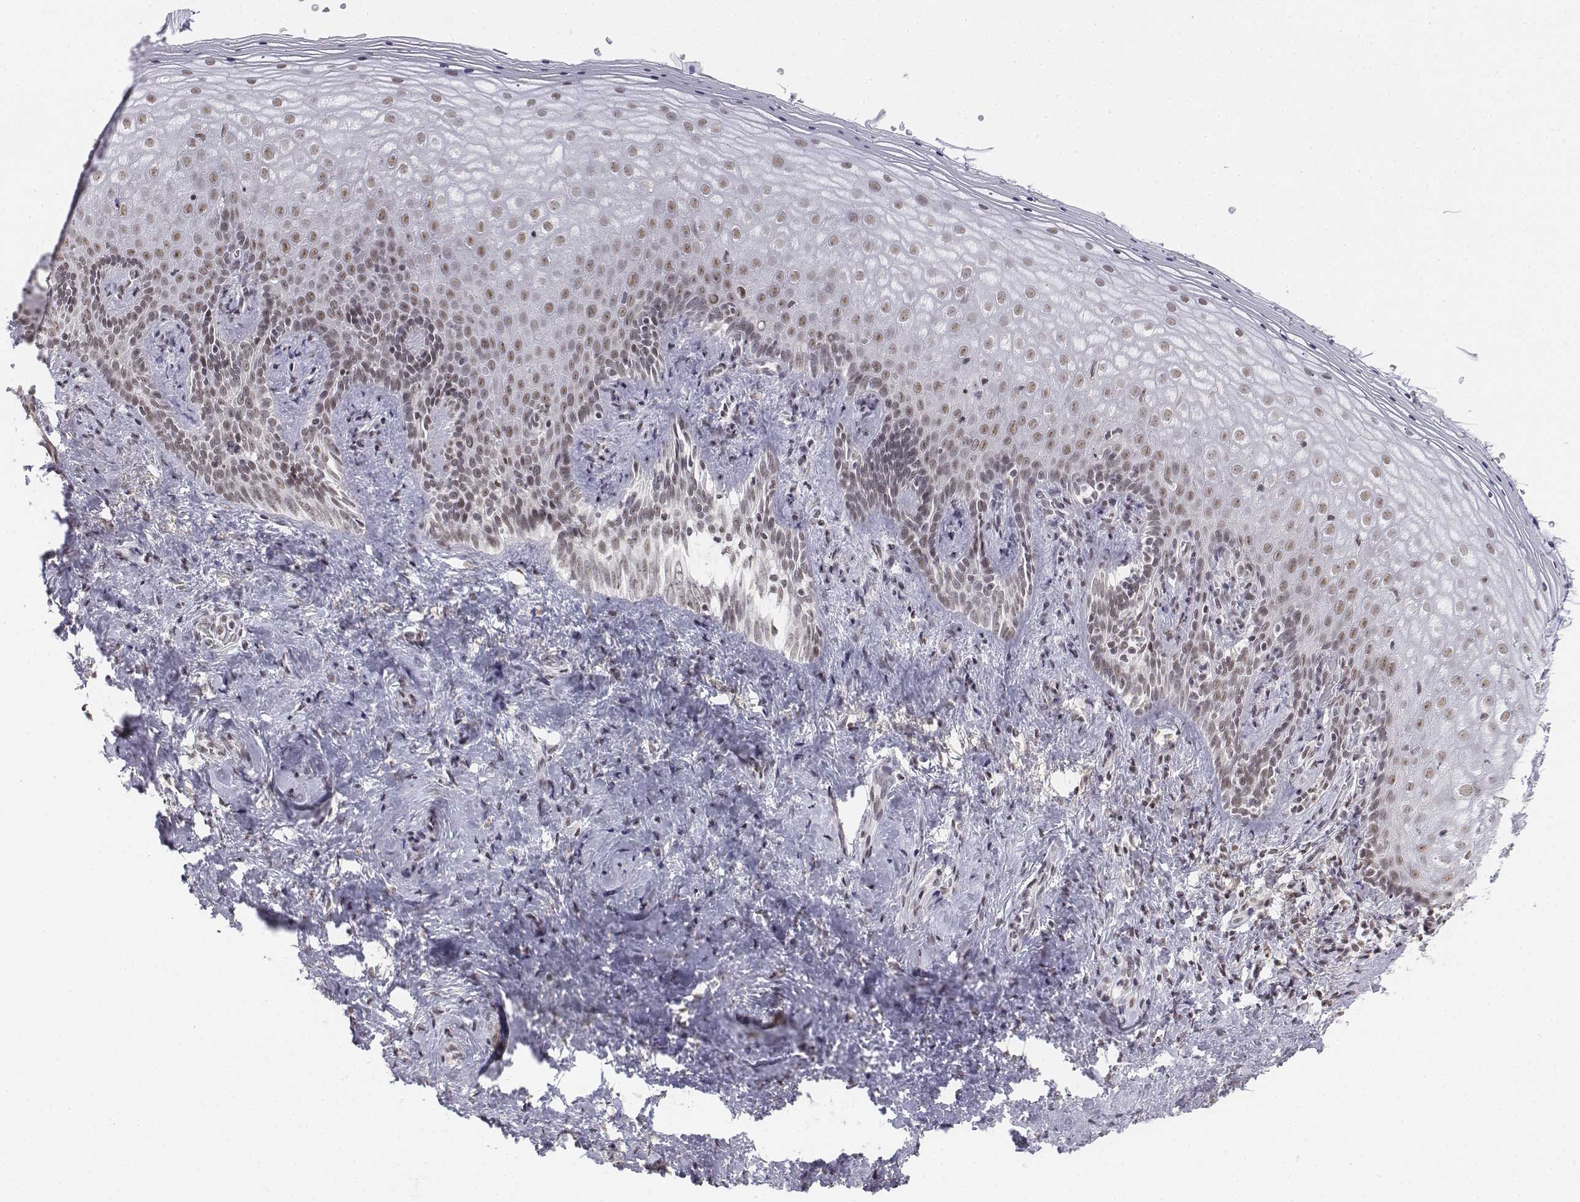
{"staining": {"intensity": "moderate", "quantity": ">75%", "location": "nuclear"}, "tissue": "vagina", "cell_type": "Squamous epithelial cells", "image_type": "normal", "snomed": [{"axis": "morphology", "description": "Normal tissue, NOS"}, {"axis": "topography", "description": "Vagina"}], "caption": "This histopathology image exhibits IHC staining of unremarkable vagina, with medium moderate nuclear staining in approximately >75% of squamous epithelial cells.", "gene": "SETD1A", "patient": {"sex": "female", "age": 42}}